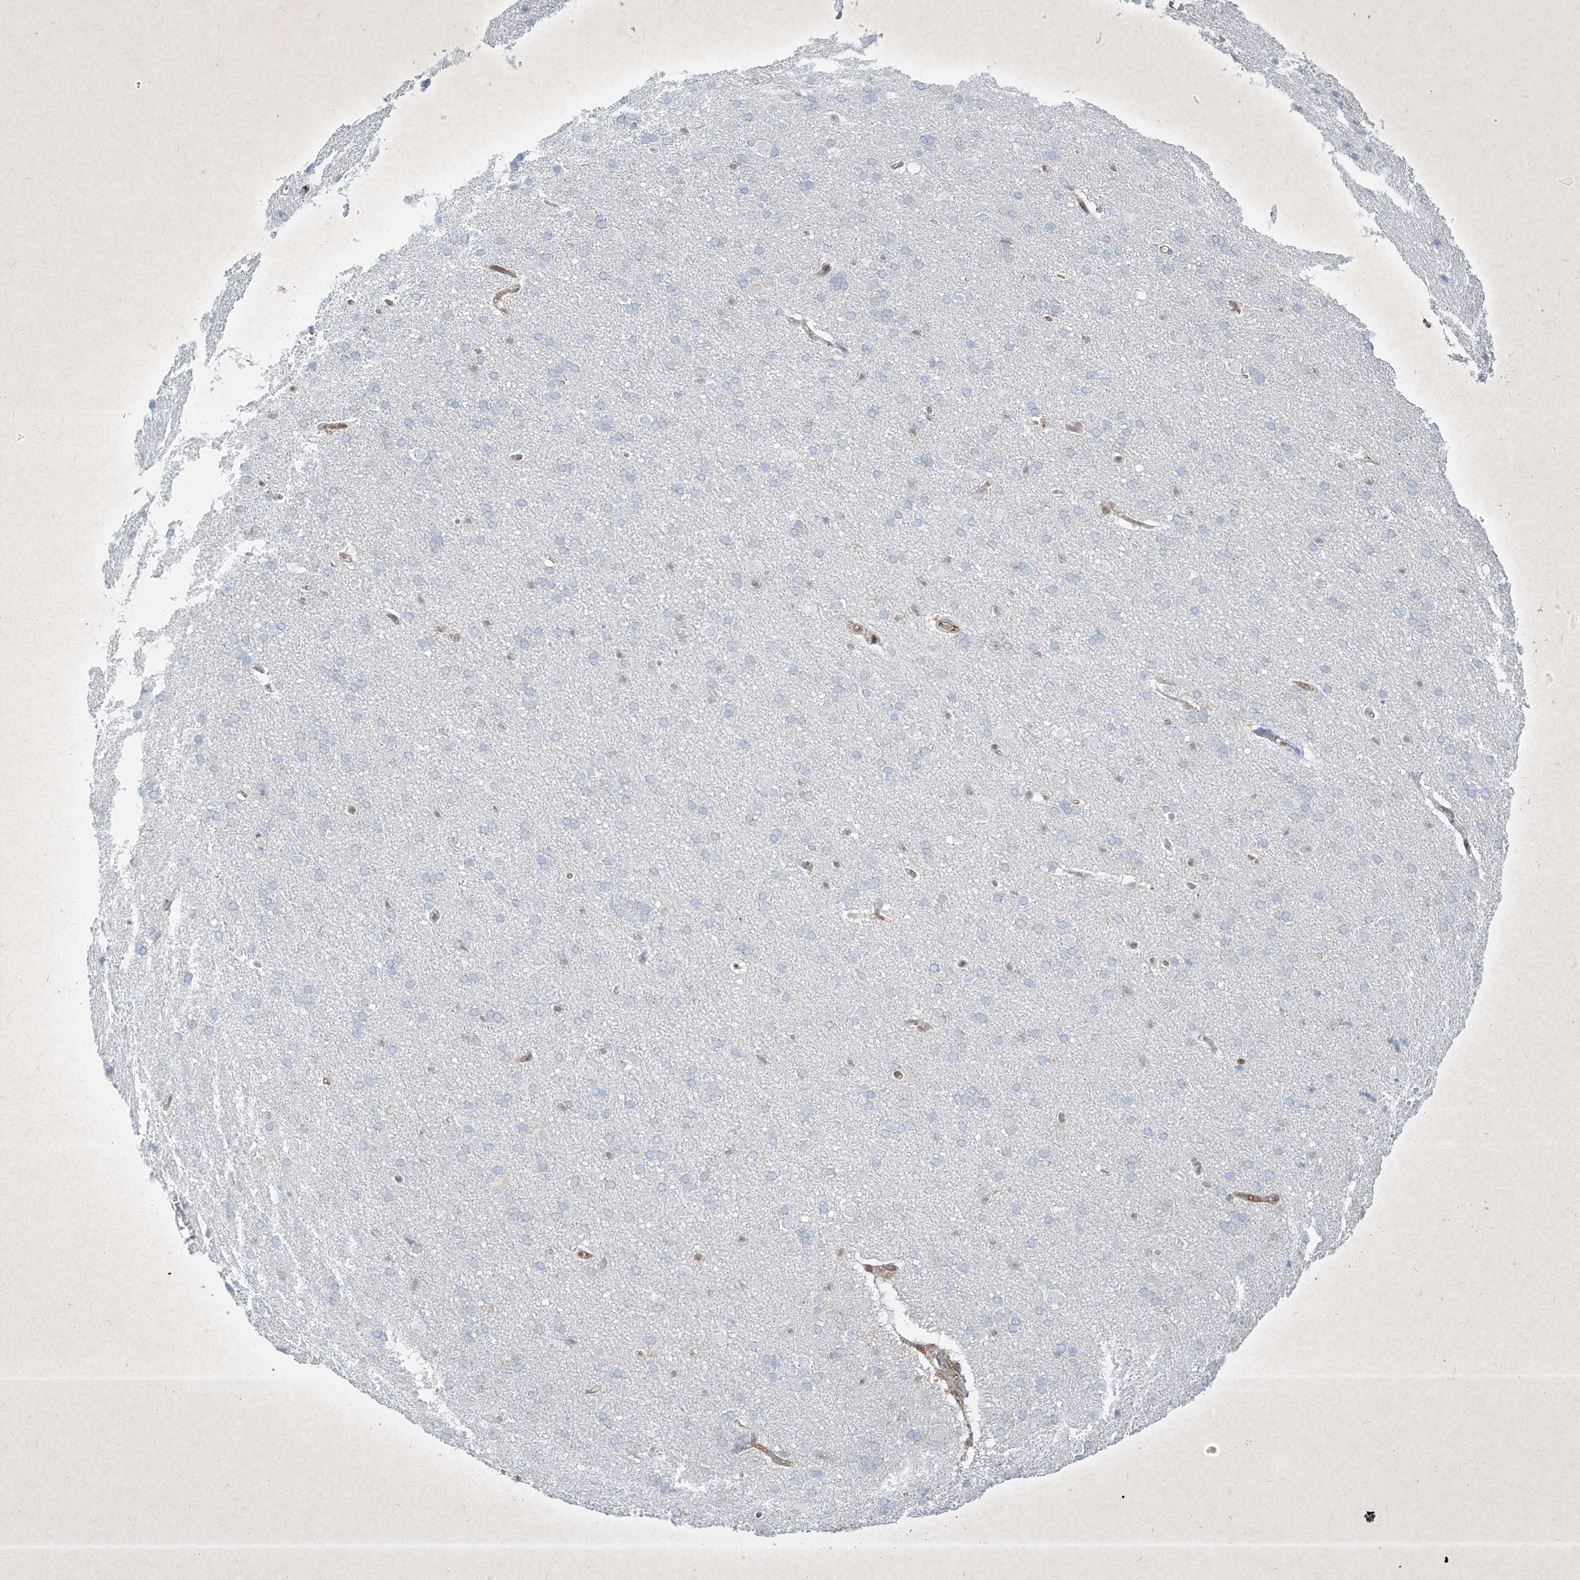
{"staining": {"intensity": "moderate", "quantity": "25%-75%", "location": "cytoplasmic/membranous,nuclear"}, "tissue": "cerebral cortex", "cell_type": "Endothelial cells", "image_type": "normal", "snomed": [{"axis": "morphology", "description": "Normal tissue, NOS"}, {"axis": "topography", "description": "Cerebral cortex"}], "caption": "DAB (3,3'-diaminobenzidine) immunohistochemical staining of normal cerebral cortex reveals moderate cytoplasmic/membranous,nuclear protein staining in about 25%-75% of endothelial cells.", "gene": "PSMB10", "patient": {"sex": "male", "age": 62}}